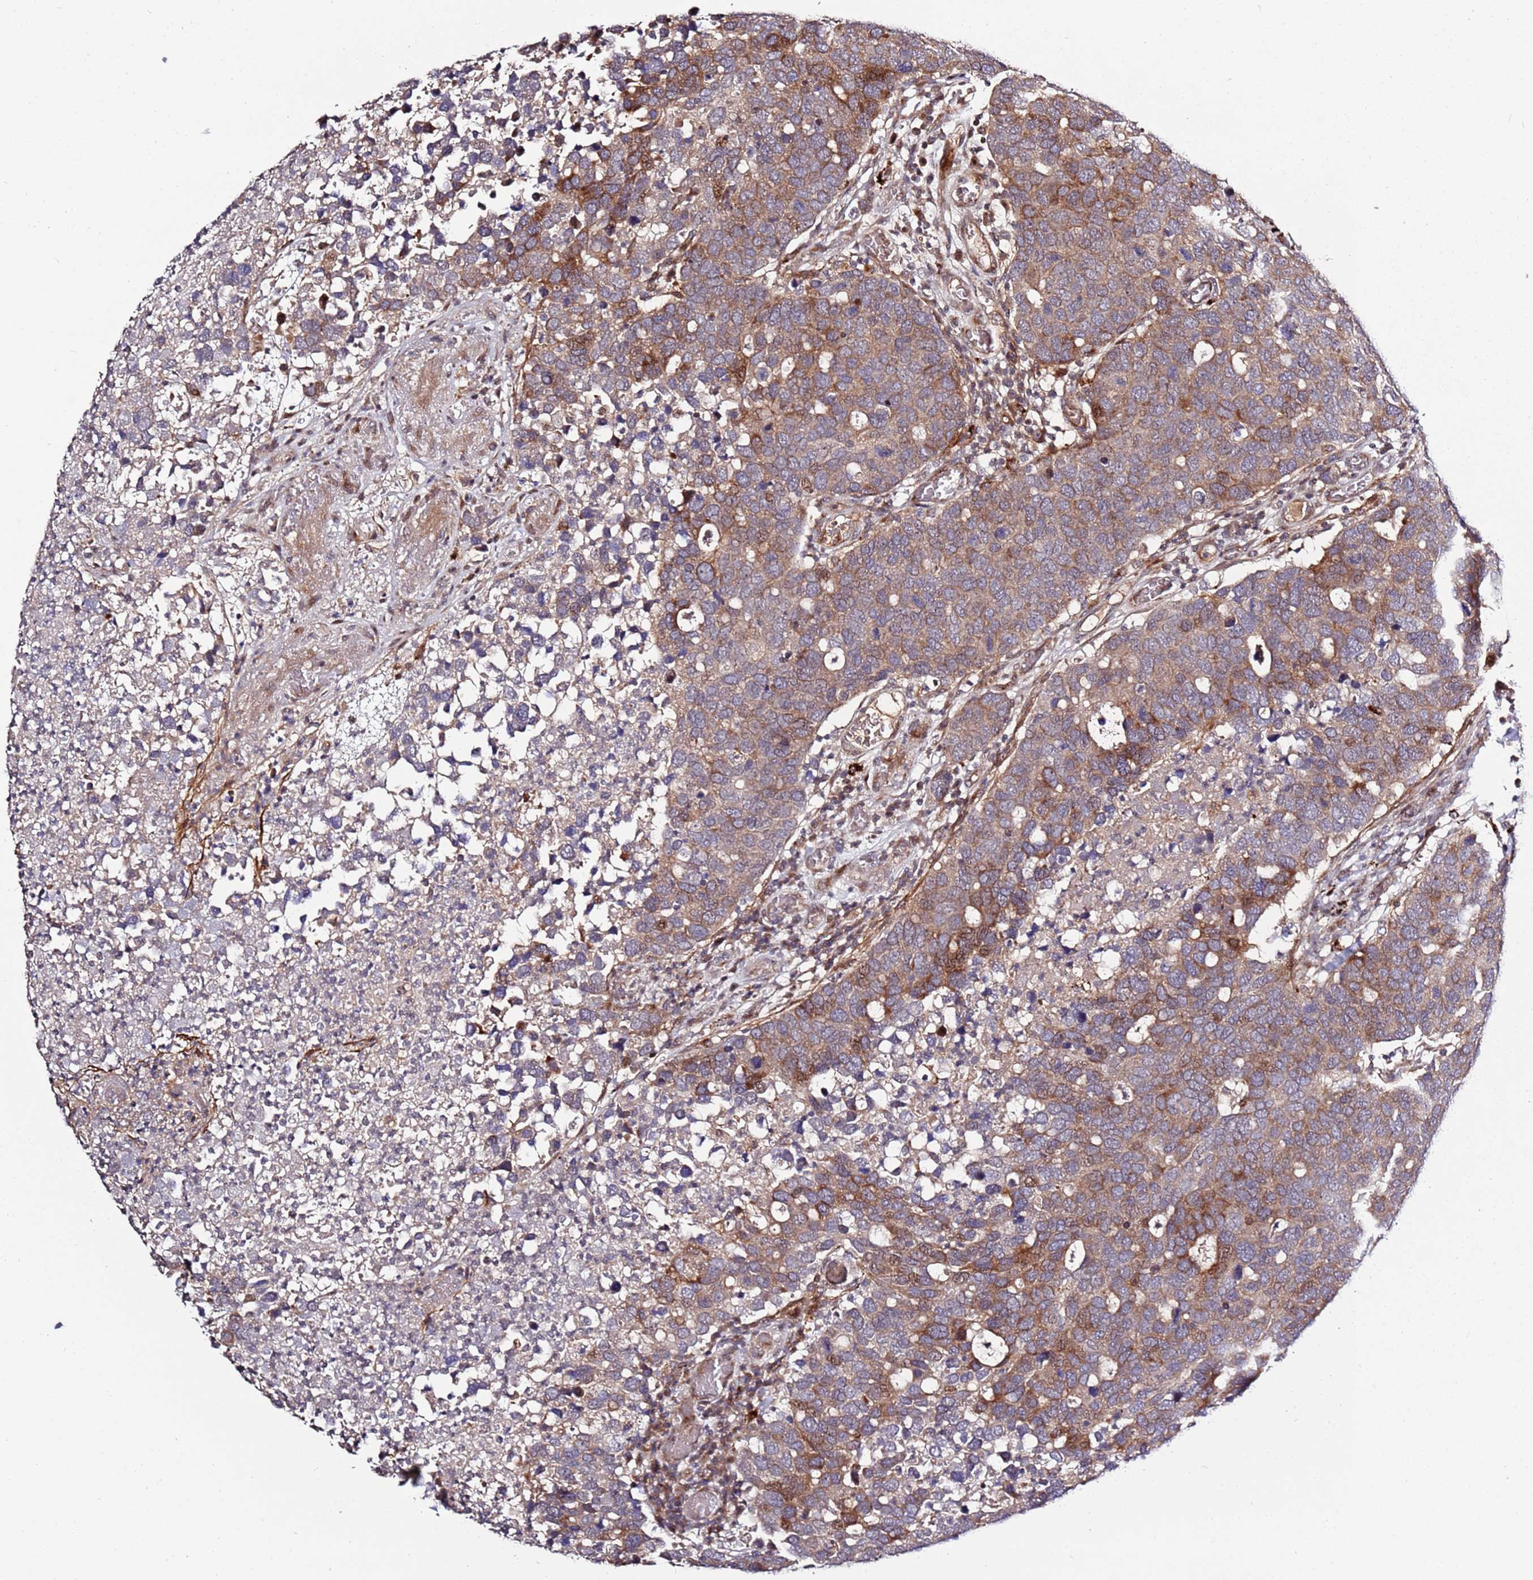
{"staining": {"intensity": "moderate", "quantity": ">75%", "location": "cytoplasmic/membranous"}, "tissue": "breast cancer", "cell_type": "Tumor cells", "image_type": "cancer", "snomed": [{"axis": "morphology", "description": "Duct carcinoma"}, {"axis": "topography", "description": "Breast"}], "caption": "IHC histopathology image of neoplastic tissue: human breast infiltrating ductal carcinoma stained using IHC exhibits medium levels of moderate protein expression localized specifically in the cytoplasmic/membranous of tumor cells, appearing as a cytoplasmic/membranous brown color.", "gene": "RHBDL1", "patient": {"sex": "female", "age": 83}}